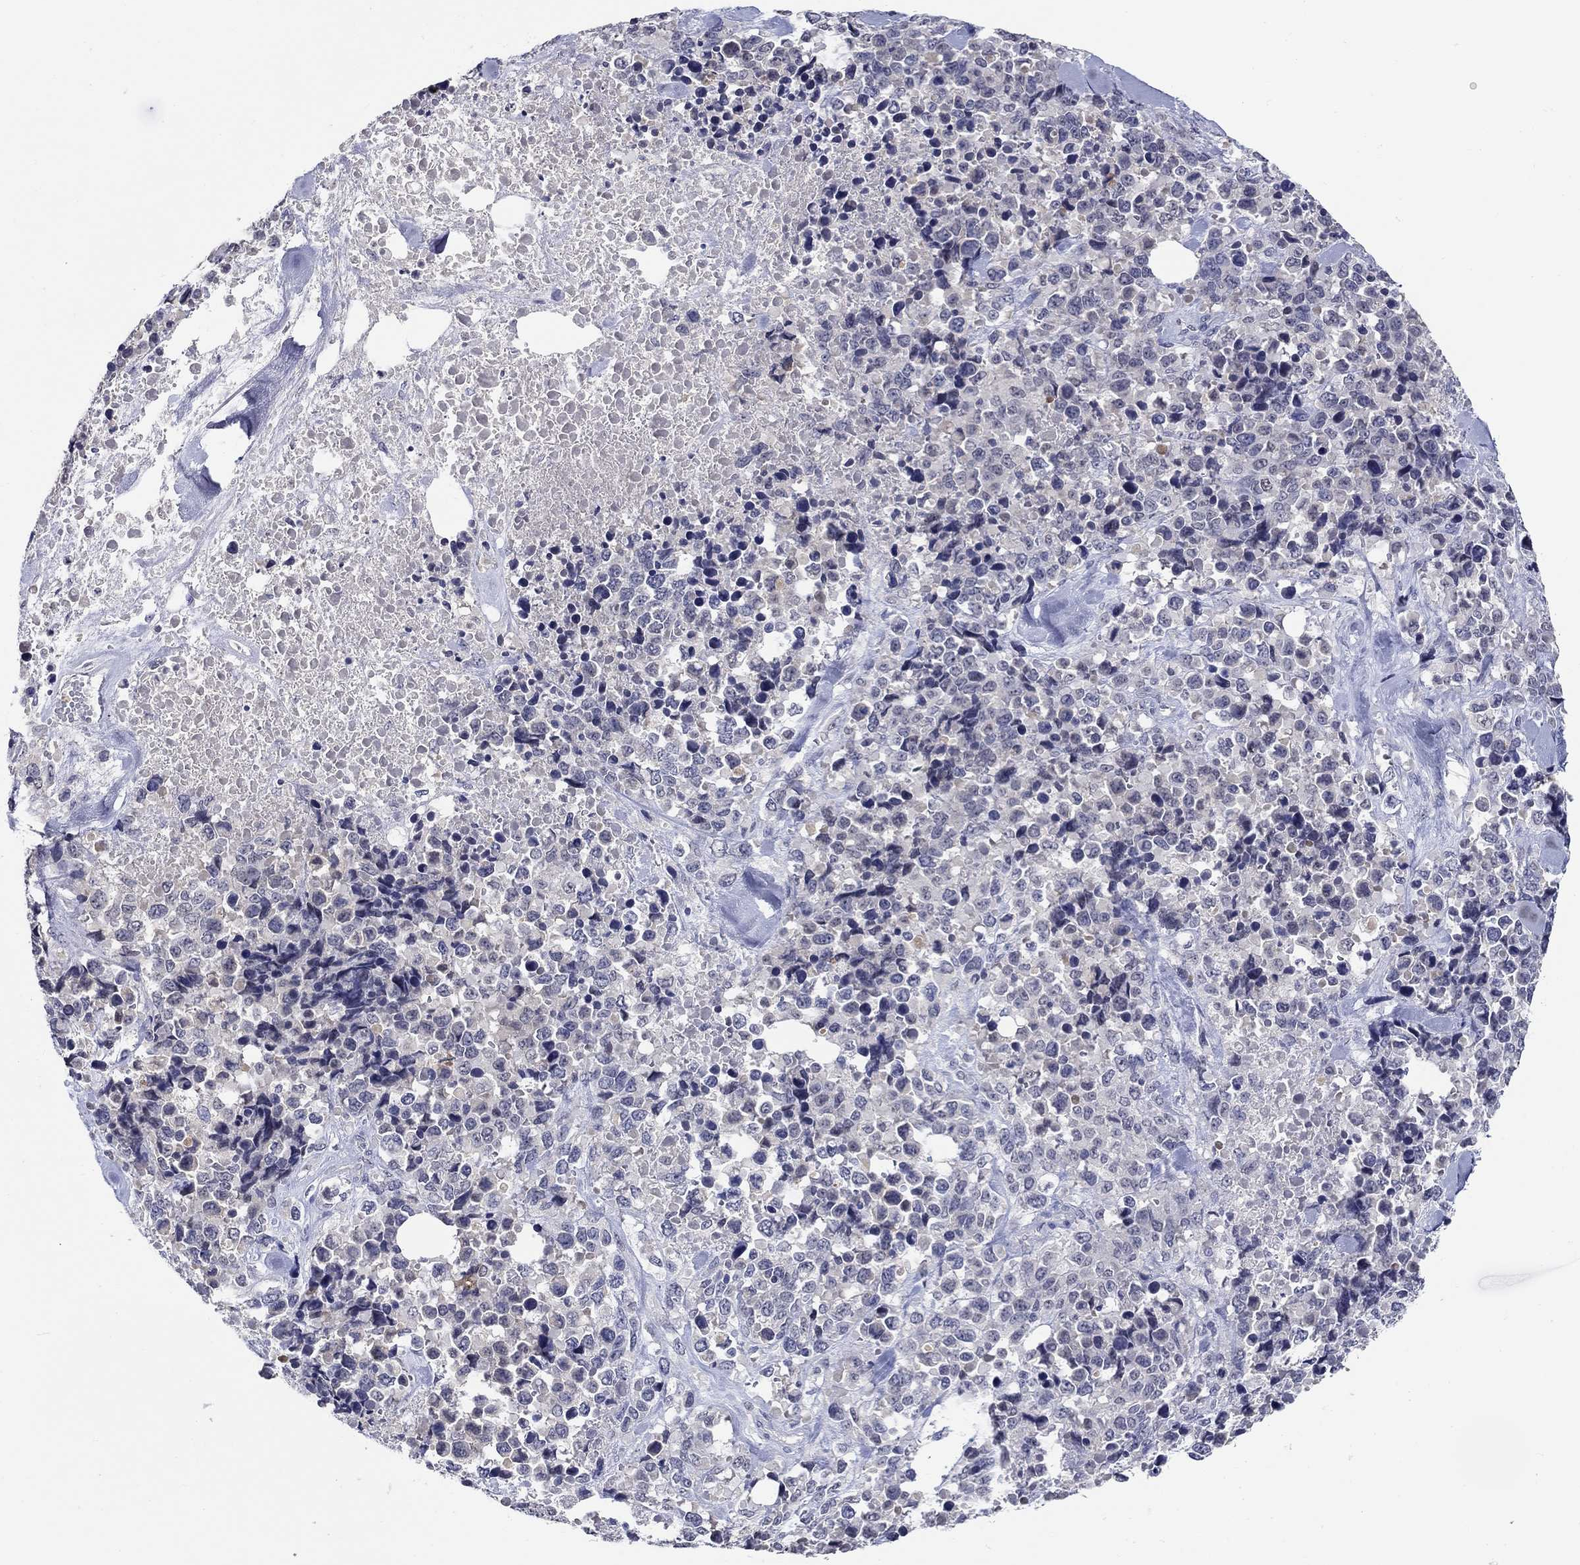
{"staining": {"intensity": "negative", "quantity": "none", "location": "none"}, "tissue": "melanoma", "cell_type": "Tumor cells", "image_type": "cancer", "snomed": [{"axis": "morphology", "description": "Malignant melanoma, Metastatic site"}, {"axis": "topography", "description": "Skin"}], "caption": "Protein analysis of melanoma displays no significant positivity in tumor cells.", "gene": "SLC30A3", "patient": {"sex": "male", "age": 84}}